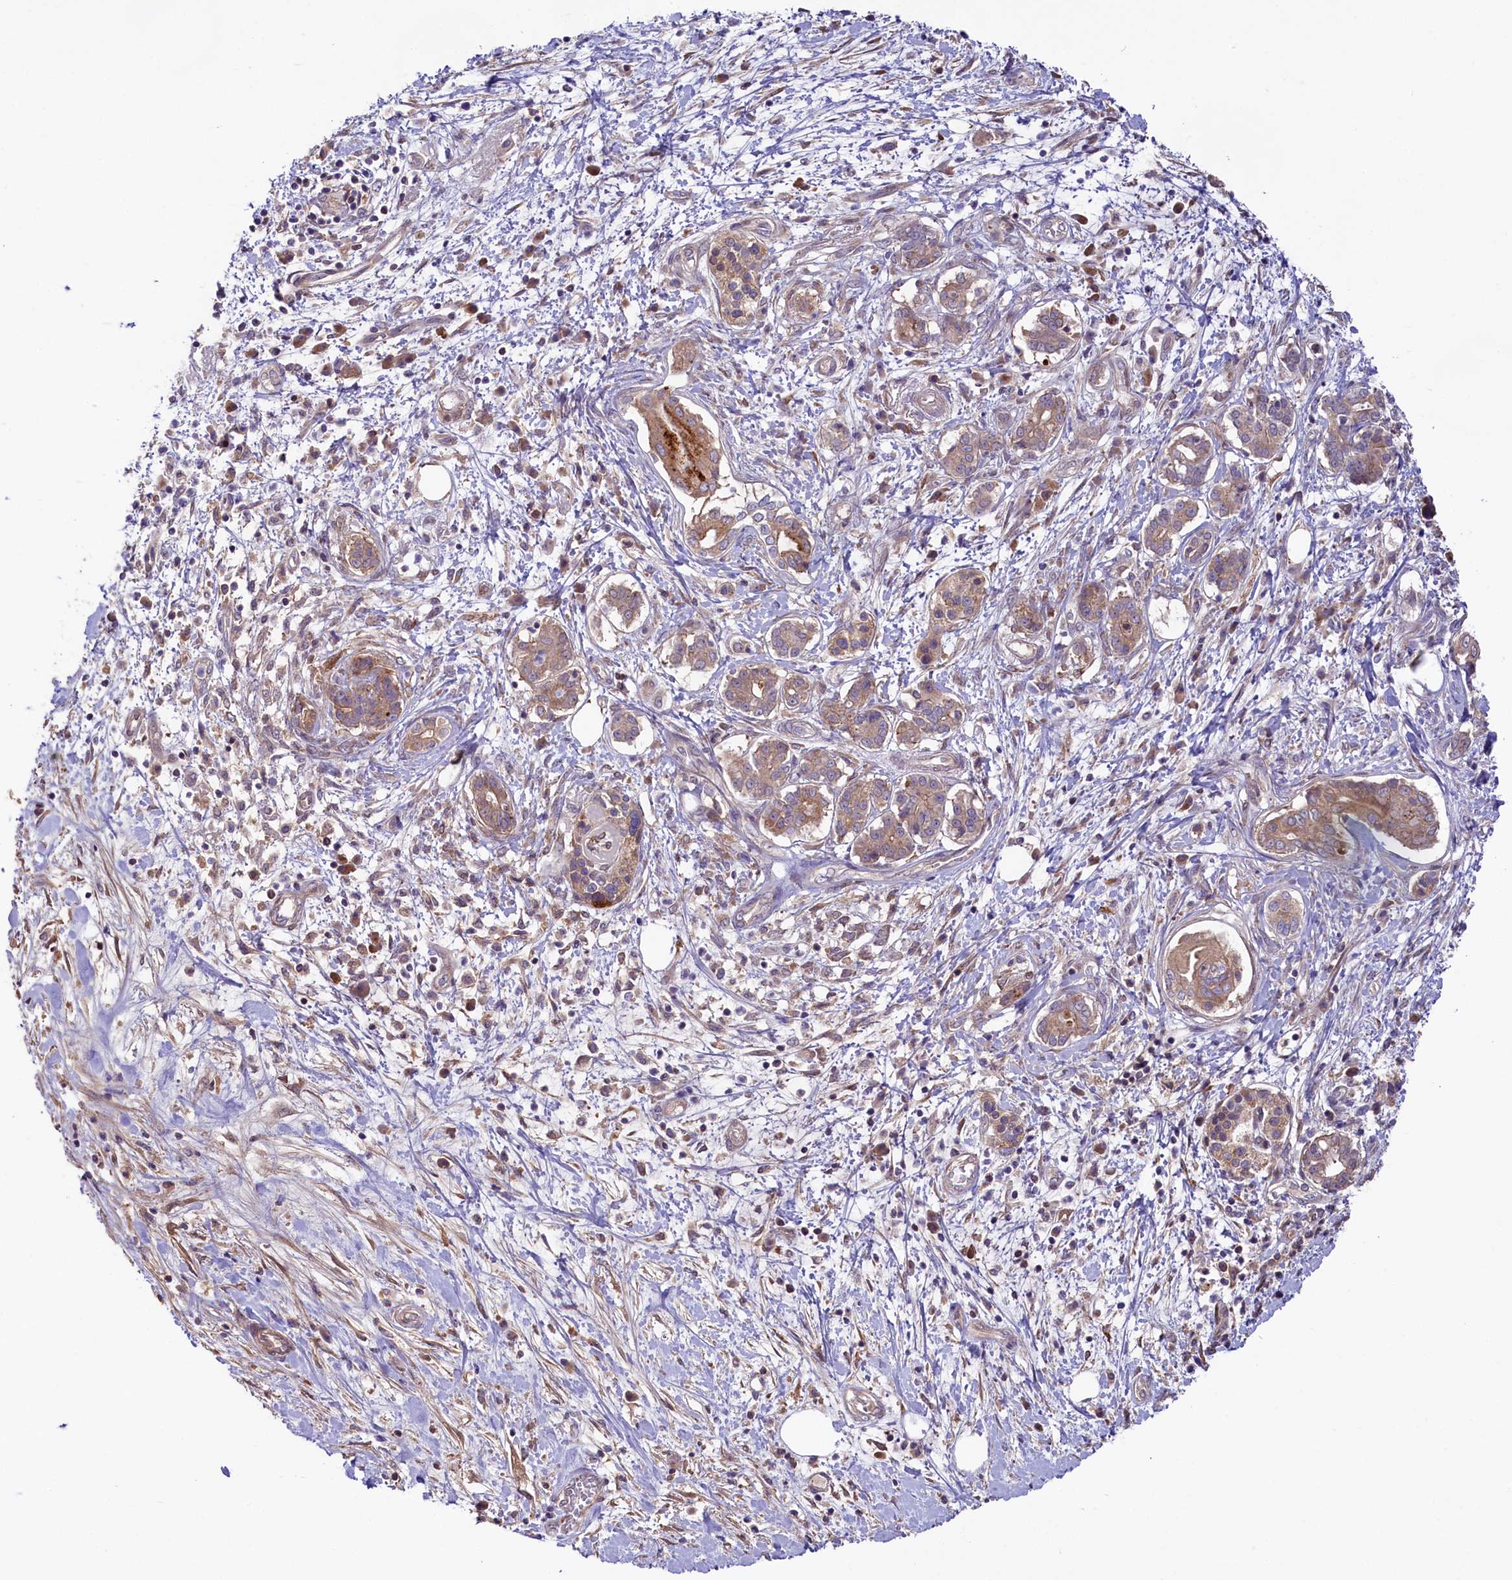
{"staining": {"intensity": "weak", "quantity": ">75%", "location": "cytoplasmic/membranous"}, "tissue": "pancreatic cancer", "cell_type": "Tumor cells", "image_type": "cancer", "snomed": [{"axis": "morphology", "description": "Adenocarcinoma, NOS"}, {"axis": "topography", "description": "Pancreas"}], "caption": "Protein staining of adenocarcinoma (pancreatic) tissue demonstrates weak cytoplasmic/membranous staining in about >75% of tumor cells. (DAB IHC with brightfield microscopy, high magnification).", "gene": "COG8", "patient": {"sex": "female", "age": 73}}